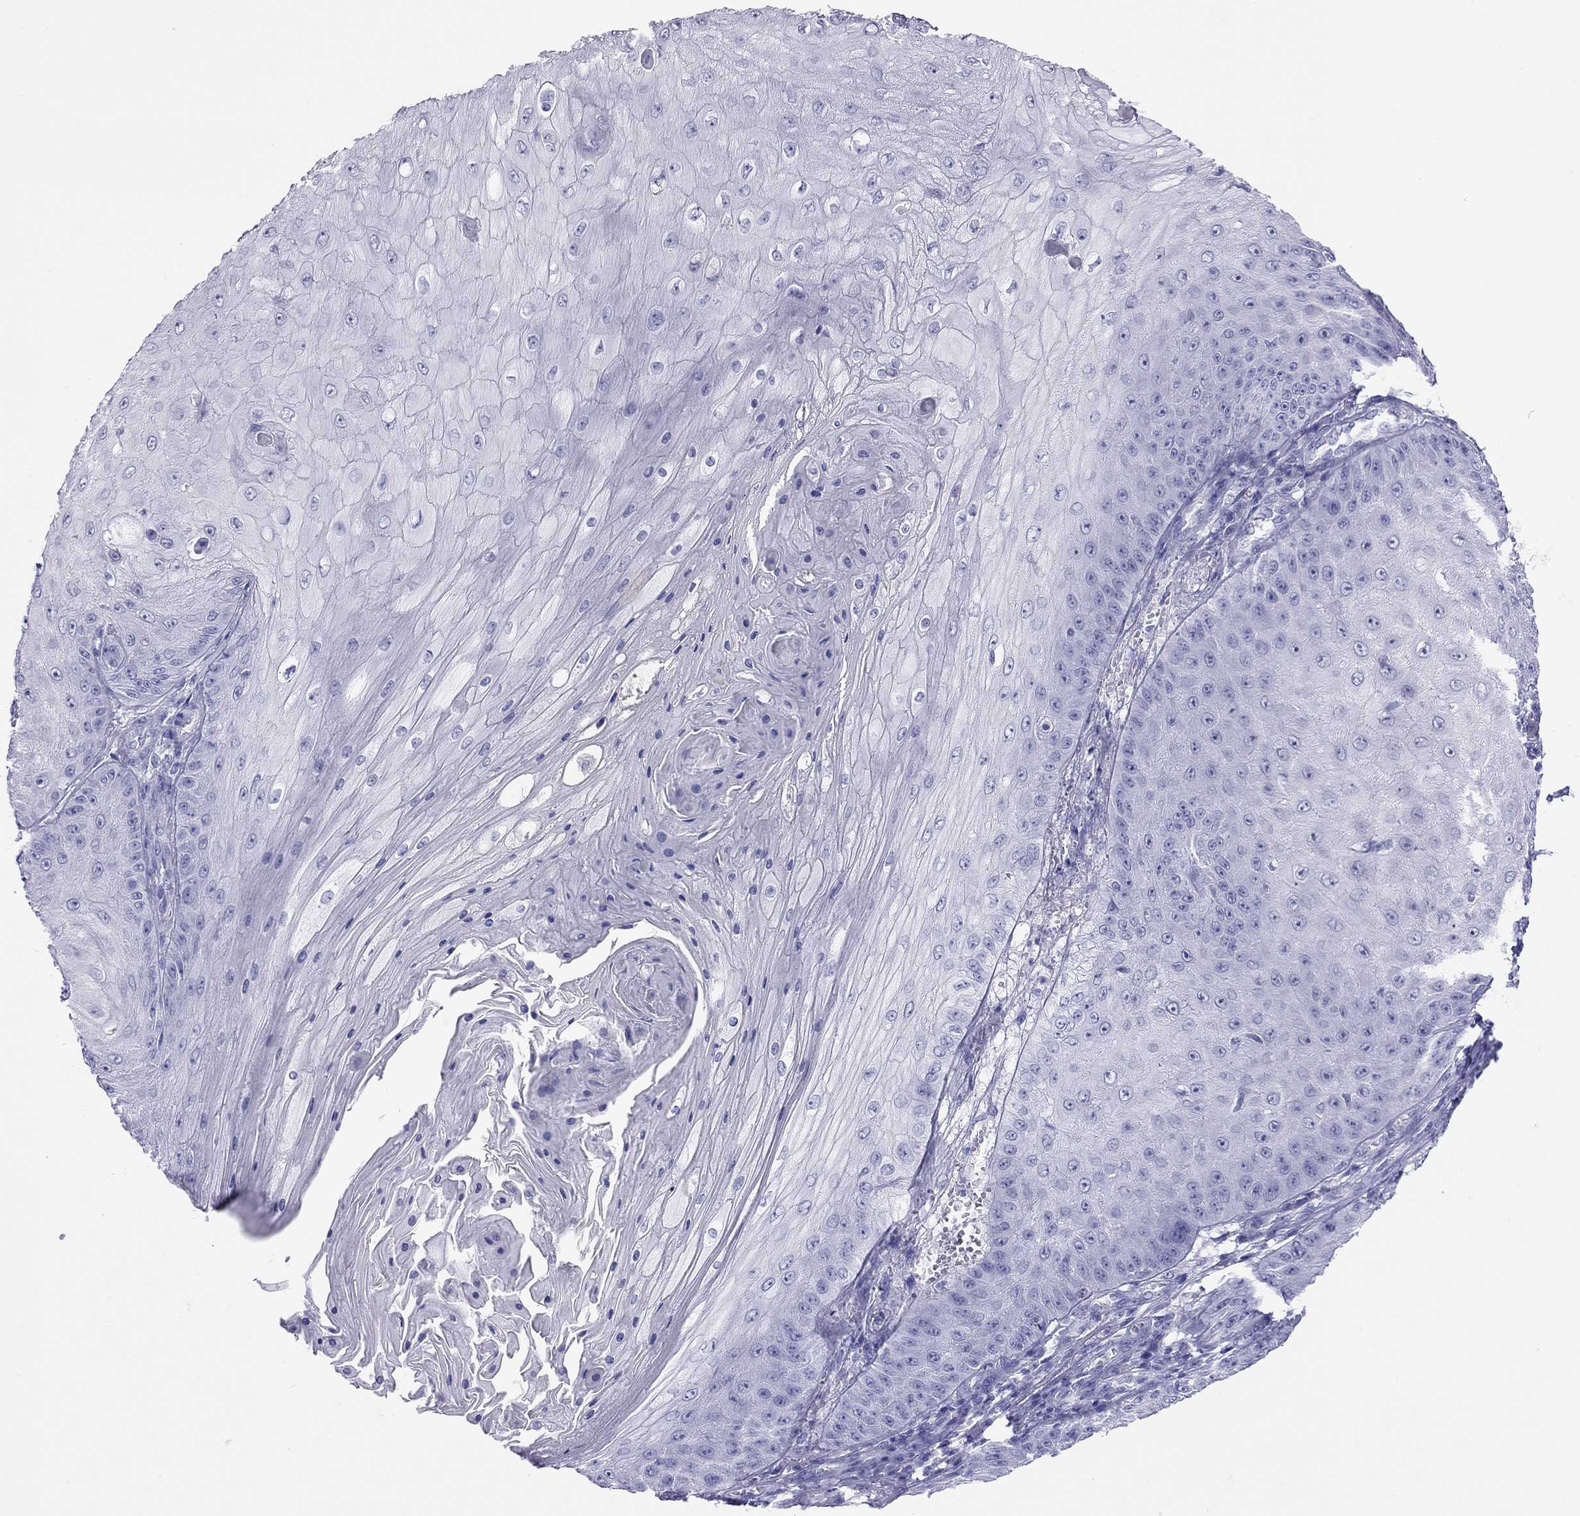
{"staining": {"intensity": "negative", "quantity": "none", "location": "none"}, "tissue": "skin cancer", "cell_type": "Tumor cells", "image_type": "cancer", "snomed": [{"axis": "morphology", "description": "Squamous cell carcinoma, NOS"}, {"axis": "topography", "description": "Skin"}], "caption": "An IHC image of skin squamous cell carcinoma is shown. There is no staining in tumor cells of skin squamous cell carcinoma.", "gene": "STAG3", "patient": {"sex": "male", "age": 70}}